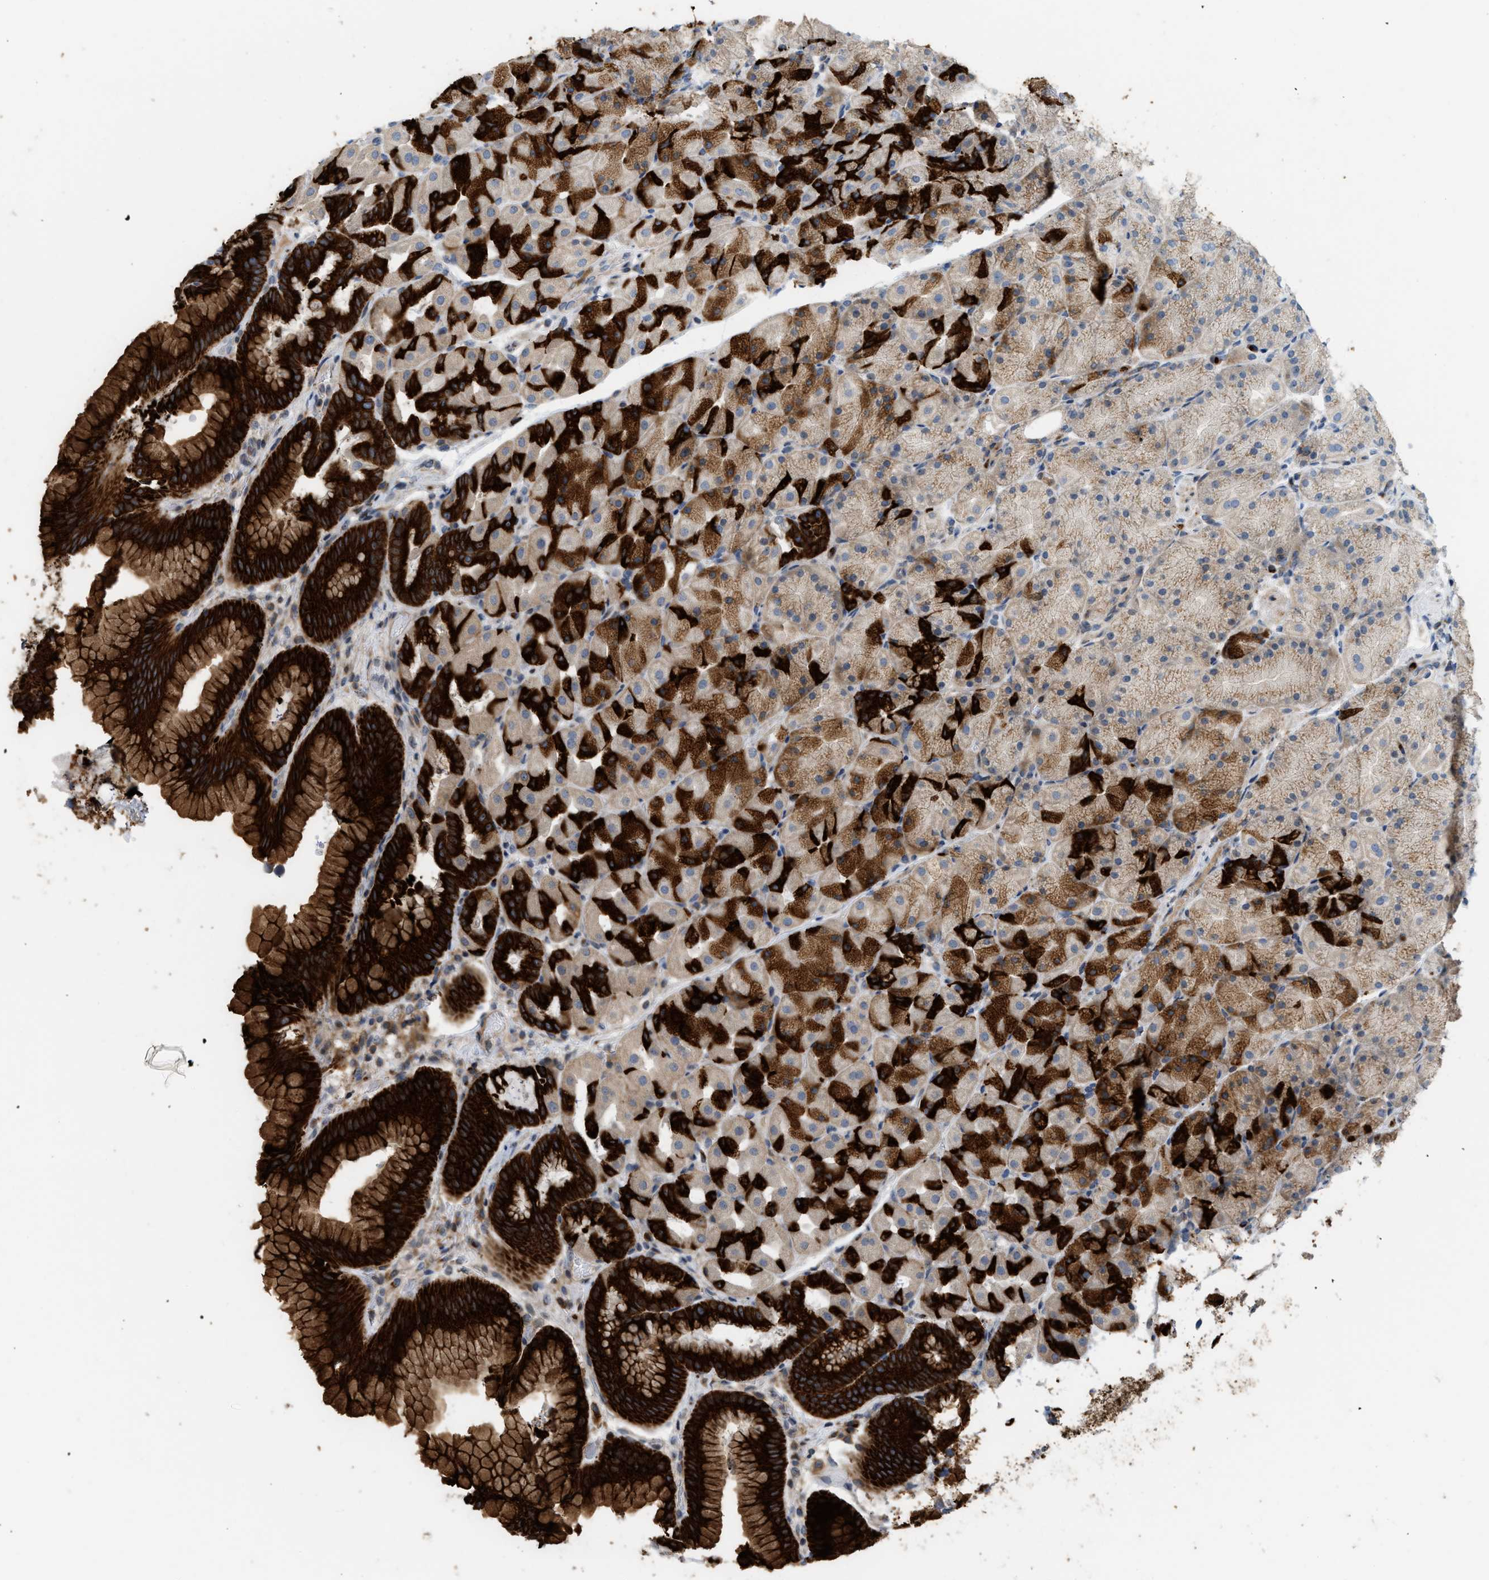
{"staining": {"intensity": "strong", "quantity": ">75%", "location": "cytoplasmic/membranous"}, "tissue": "stomach", "cell_type": "Glandular cells", "image_type": "normal", "snomed": [{"axis": "morphology", "description": "Normal tissue, NOS"}, {"axis": "morphology", "description": "Carcinoid, malignant, NOS"}, {"axis": "topography", "description": "Stomach, upper"}], "caption": "Immunohistochemistry (IHC) of benign stomach shows high levels of strong cytoplasmic/membranous staining in about >75% of glandular cells.", "gene": "DIPK1A", "patient": {"sex": "male", "age": 39}}